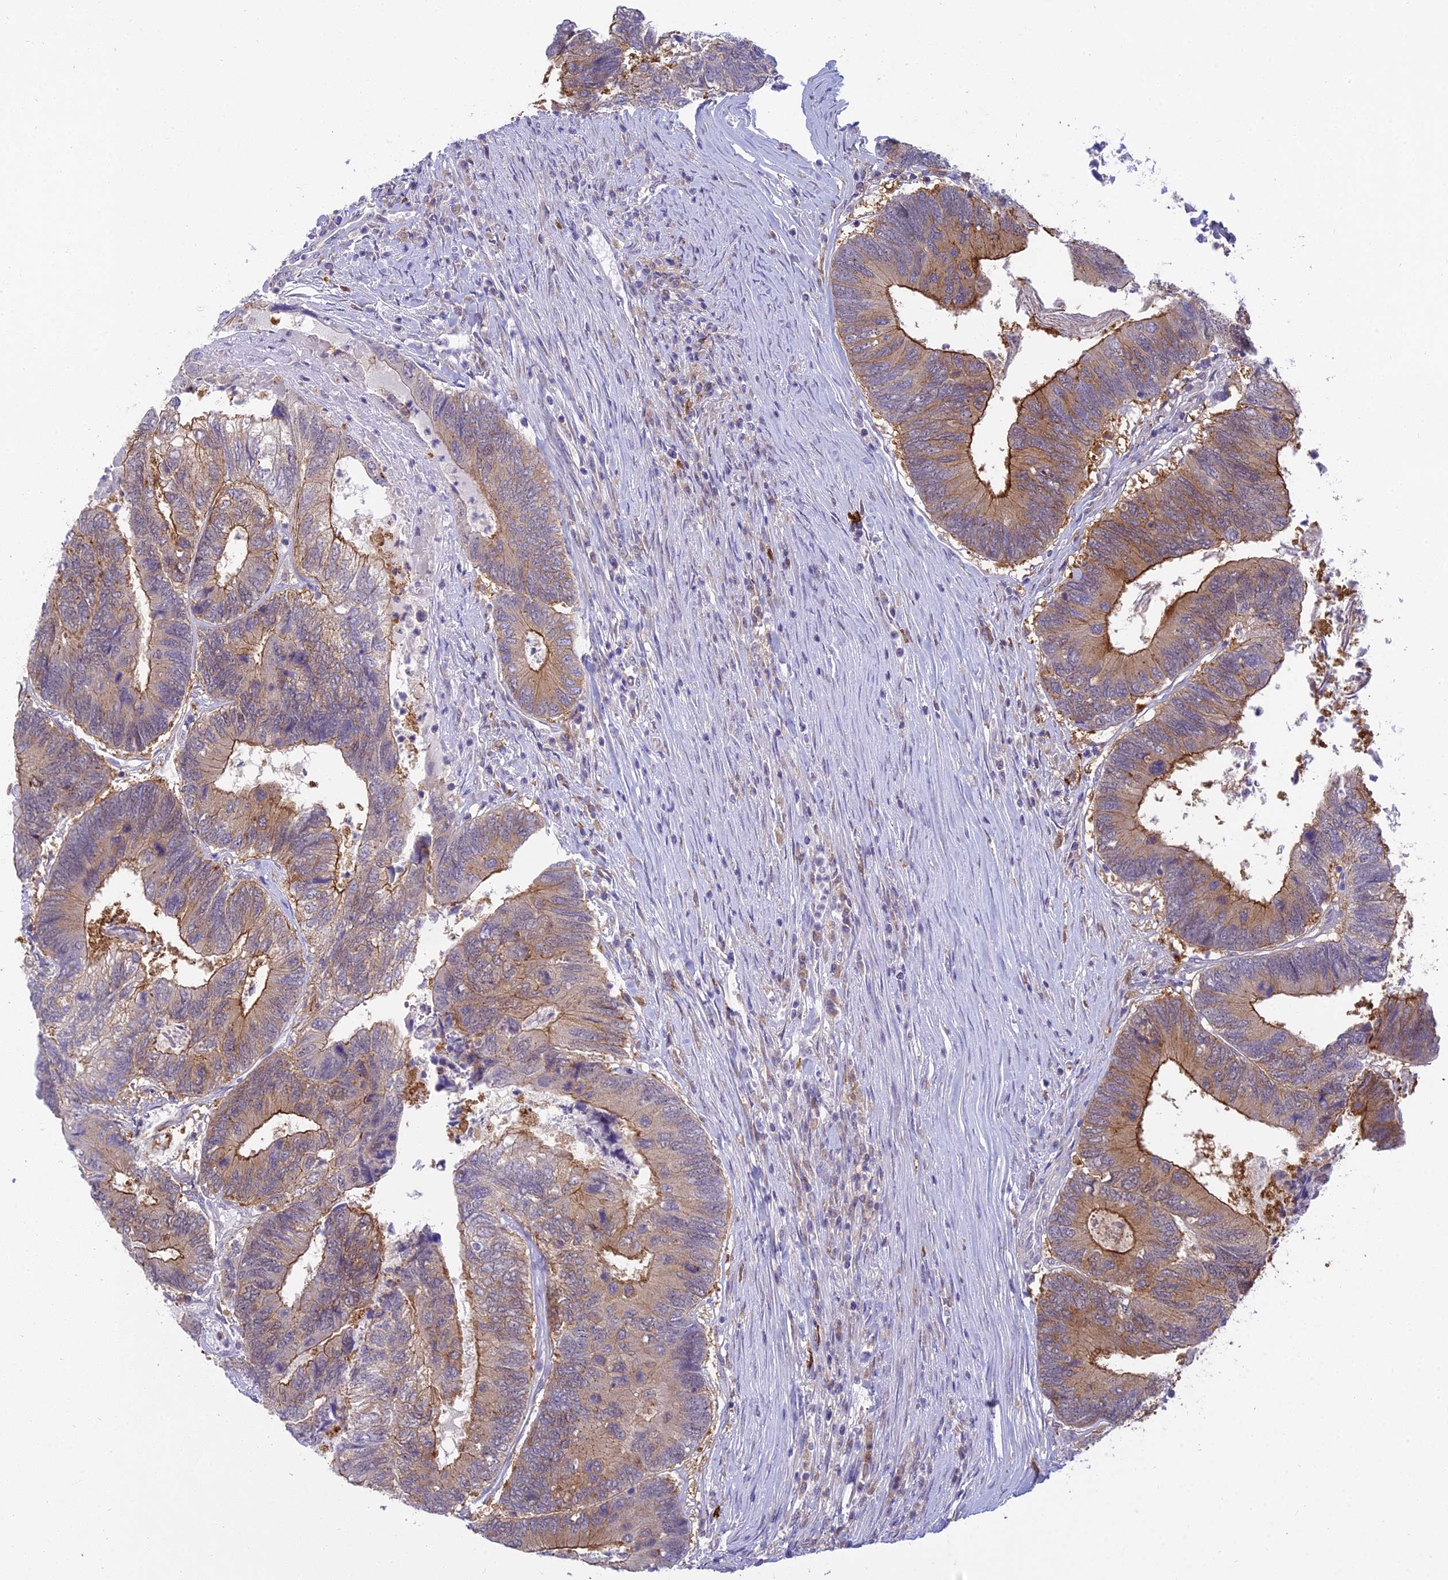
{"staining": {"intensity": "moderate", "quantity": ">75%", "location": "cytoplasmic/membranous"}, "tissue": "colorectal cancer", "cell_type": "Tumor cells", "image_type": "cancer", "snomed": [{"axis": "morphology", "description": "Adenocarcinoma, NOS"}, {"axis": "topography", "description": "Colon"}], "caption": "Immunohistochemical staining of human adenocarcinoma (colorectal) exhibits moderate cytoplasmic/membranous protein positivity in about >75% of tumor cells.", "gene": "UBE2G1", "patient": {"sex": "female", "age": 67}}